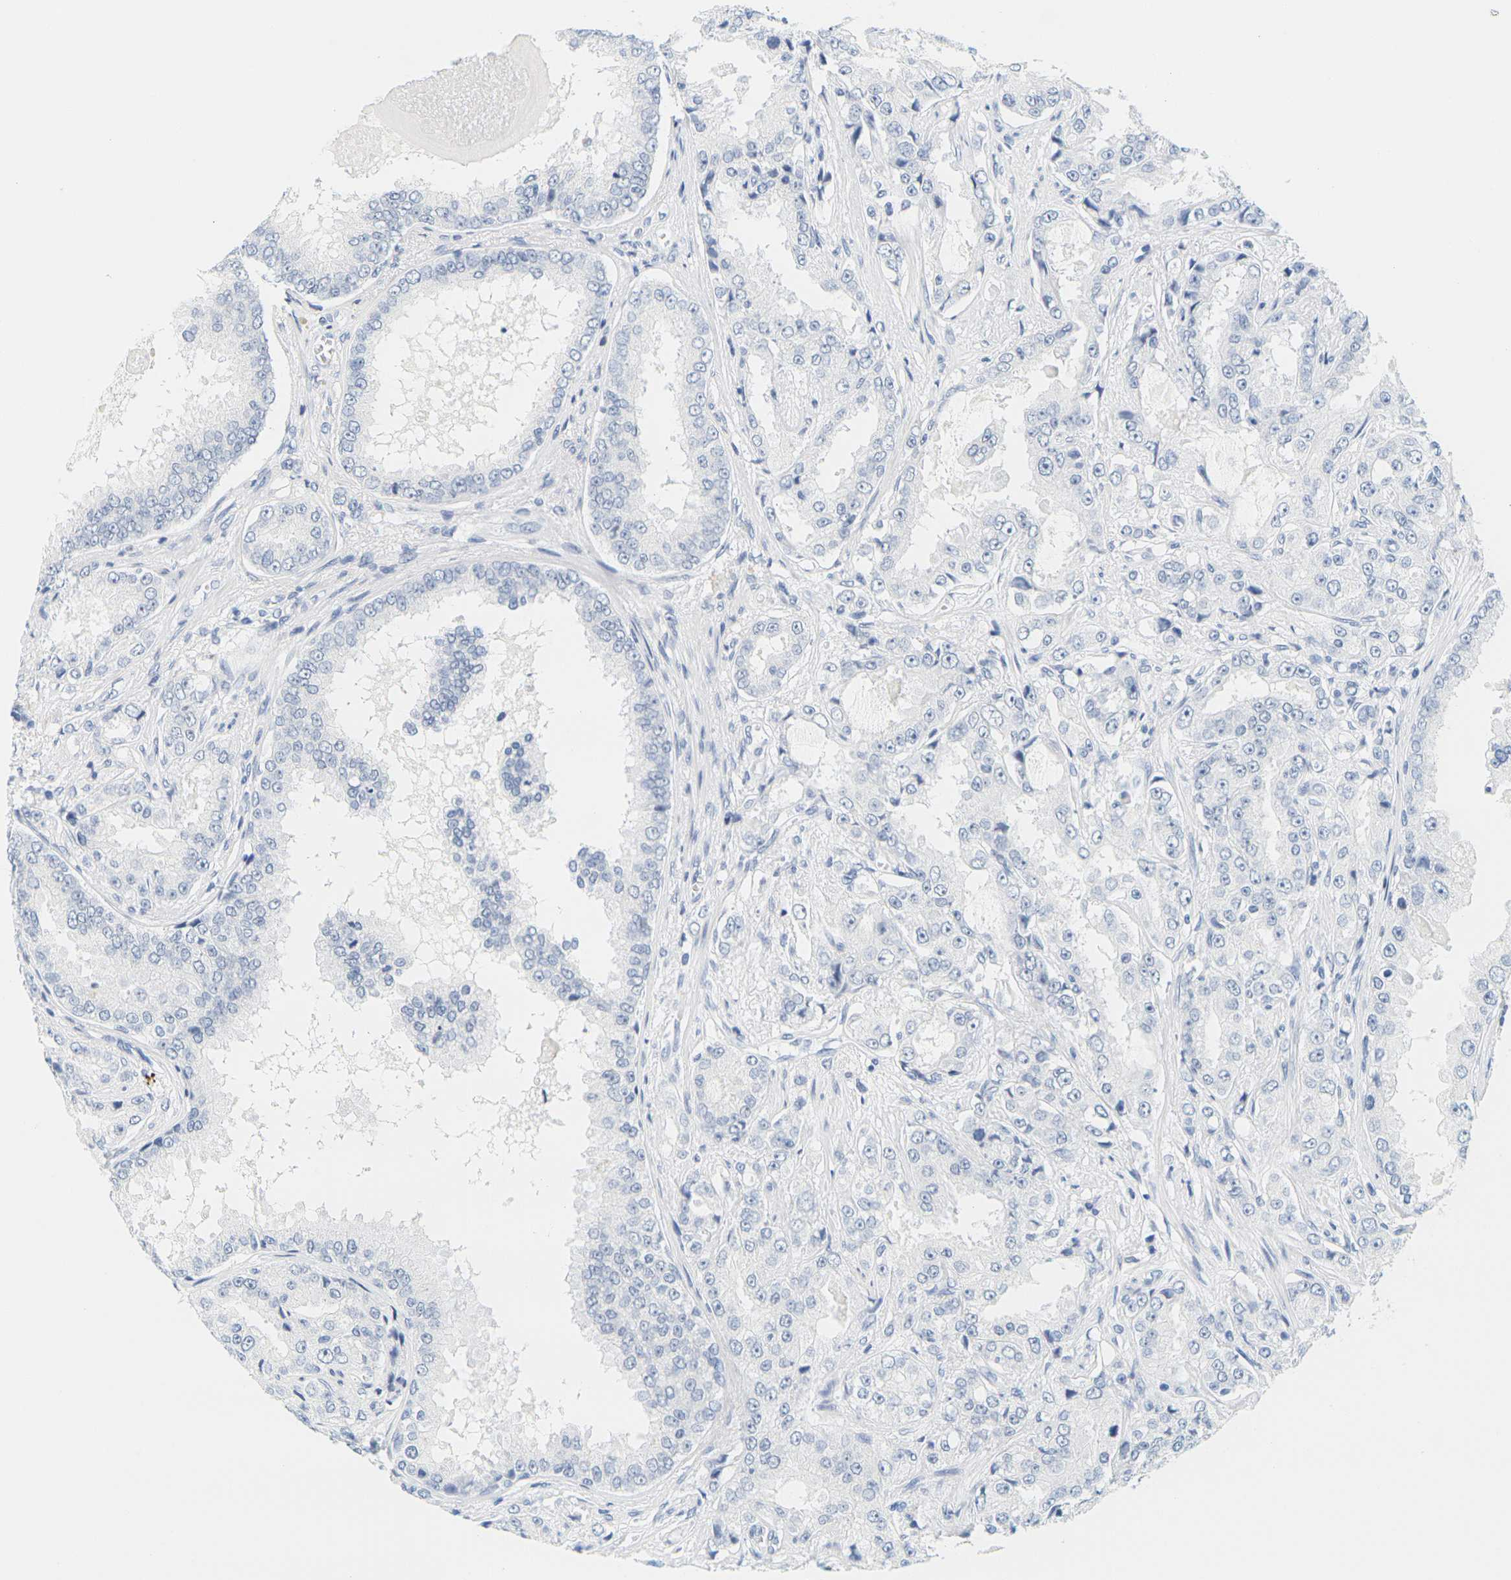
{"staining": {"intensity": "negative", "quantity": "none", "location": "none"}, "tissue": "prostate cancer", "cell_type": "Tumor cells", "image_type": "cancer", "snomed": [{"axis": "morphology", "description": "Adenocarcinoma, High grade"}, {"axis": "topography", "description": "Prostate"}], "caption": "DAB immunohistochemical staining of human prostate cancer demonstrates no significant positivity in tumor cells.", "gene": "HLA-DOB", "patient": {"sex": "male", "age": 73}}